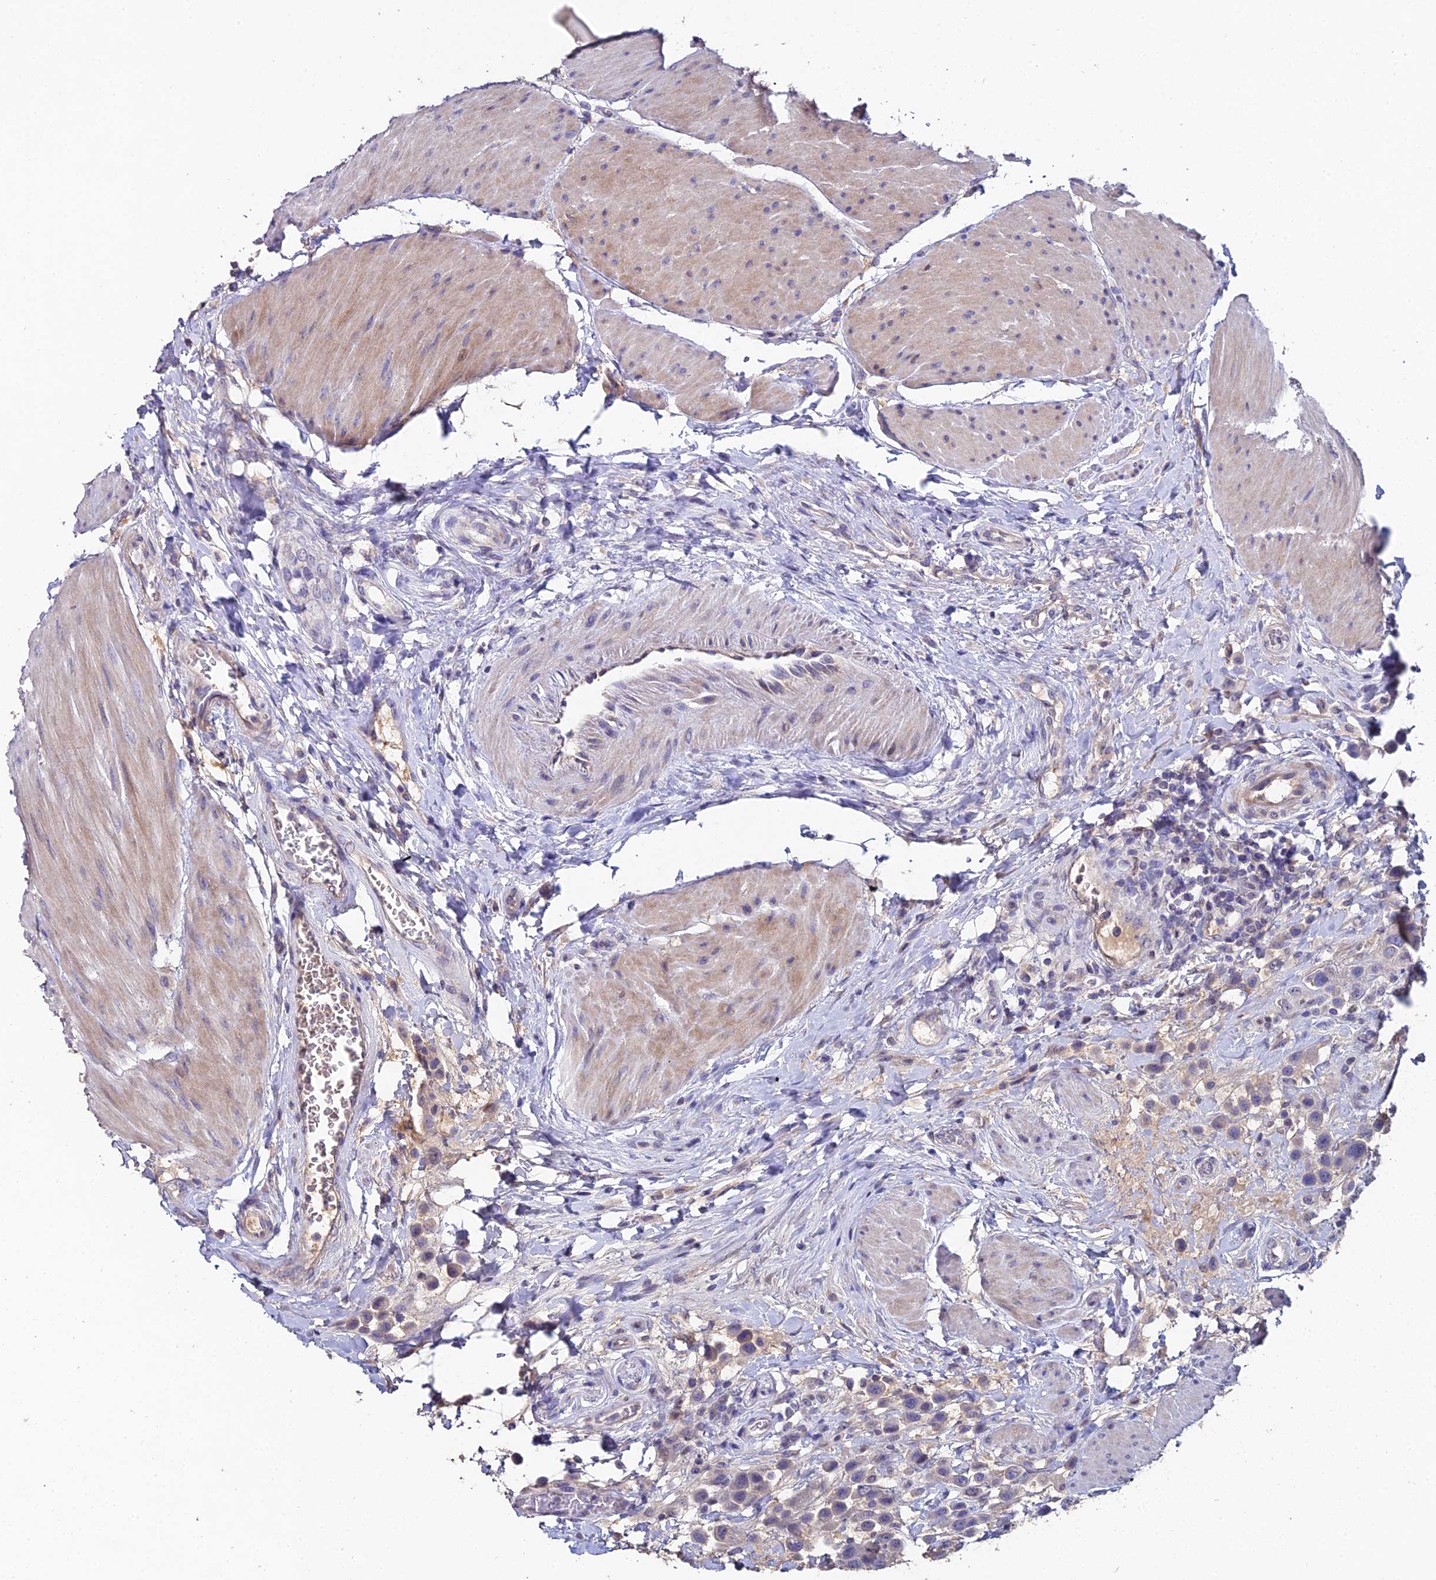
{"staining": {"intensity": "weak", "quantity": "<25%", "location": "cytoplasmic/membranous"}, "tissue": "urothelial cancer", "cell_type": "Tumor cells", "image_type": "cancer", "snomed": [{"axis": "morphology", "description": "Urothelial carcinoma, High grade"}, {"axis": "topography", "description": "Urinary bladder"}], "caption": "Immunohistochemistry (IHC) of human high-grade urothelial carcinoma displays no expression in tumor cells.", "gene": "ESRRG", "patient": {"sex": "male", "age": 50}}